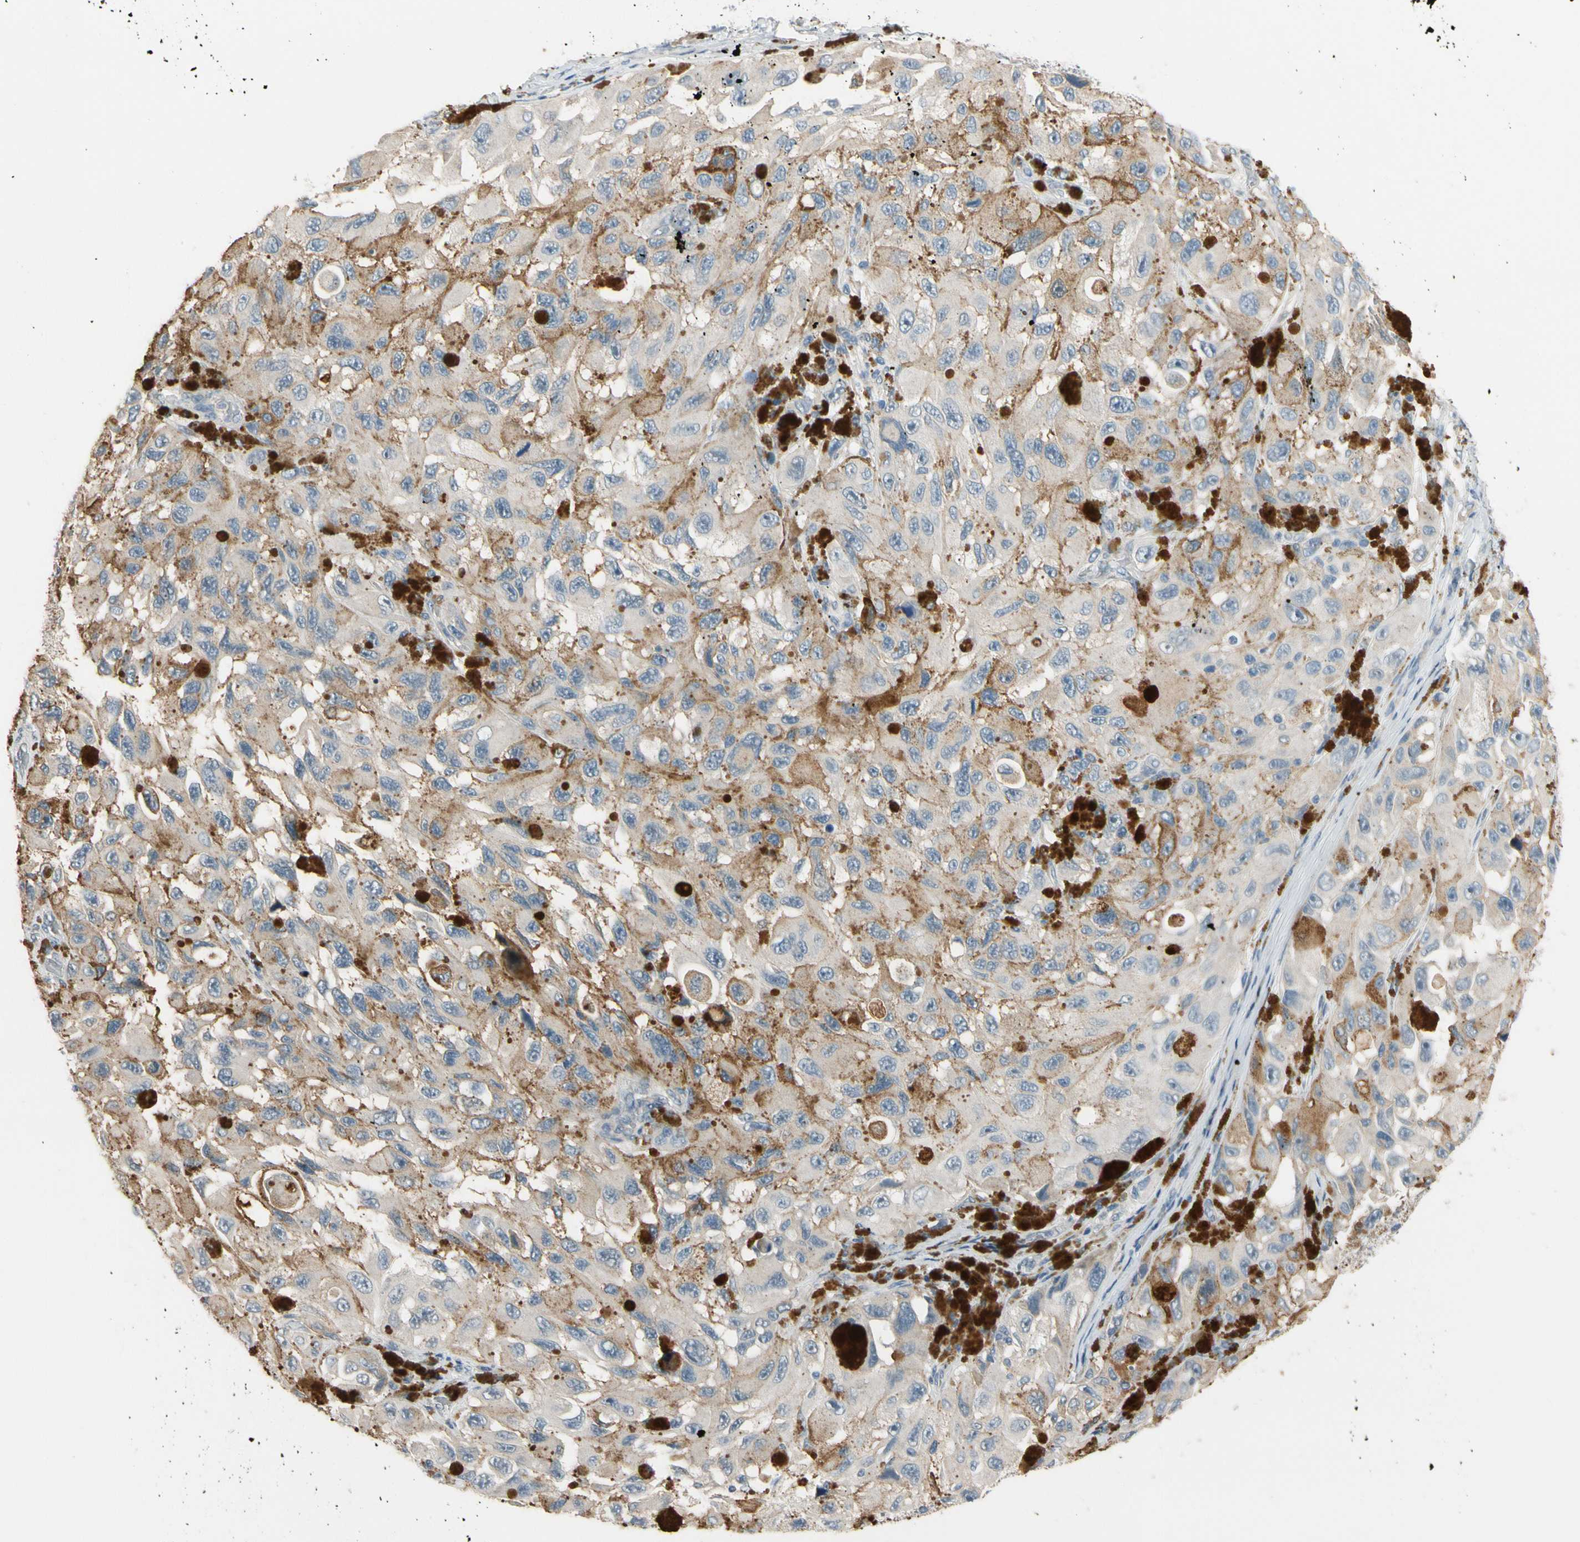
{"staining": {"intensity": "weak", "quantity": "25%-75%", "location": "cytoplasmic/membranous"}, "tissue": "melanoma", "cell_type": "Tumor cells", "image_type": "cancer", "snomed": [{"axis": "morphology", "description": "Malignant melanoma, NOS"}, {"axis": "topography", "description": "Skin"}], "caption": "Weak cytoplasmic/membranous expression is seen in about 25%-75% of tumor cells in melanoma.", "gene": "PIP5K1B", "patient": {"sex": "female", "age": 73}}